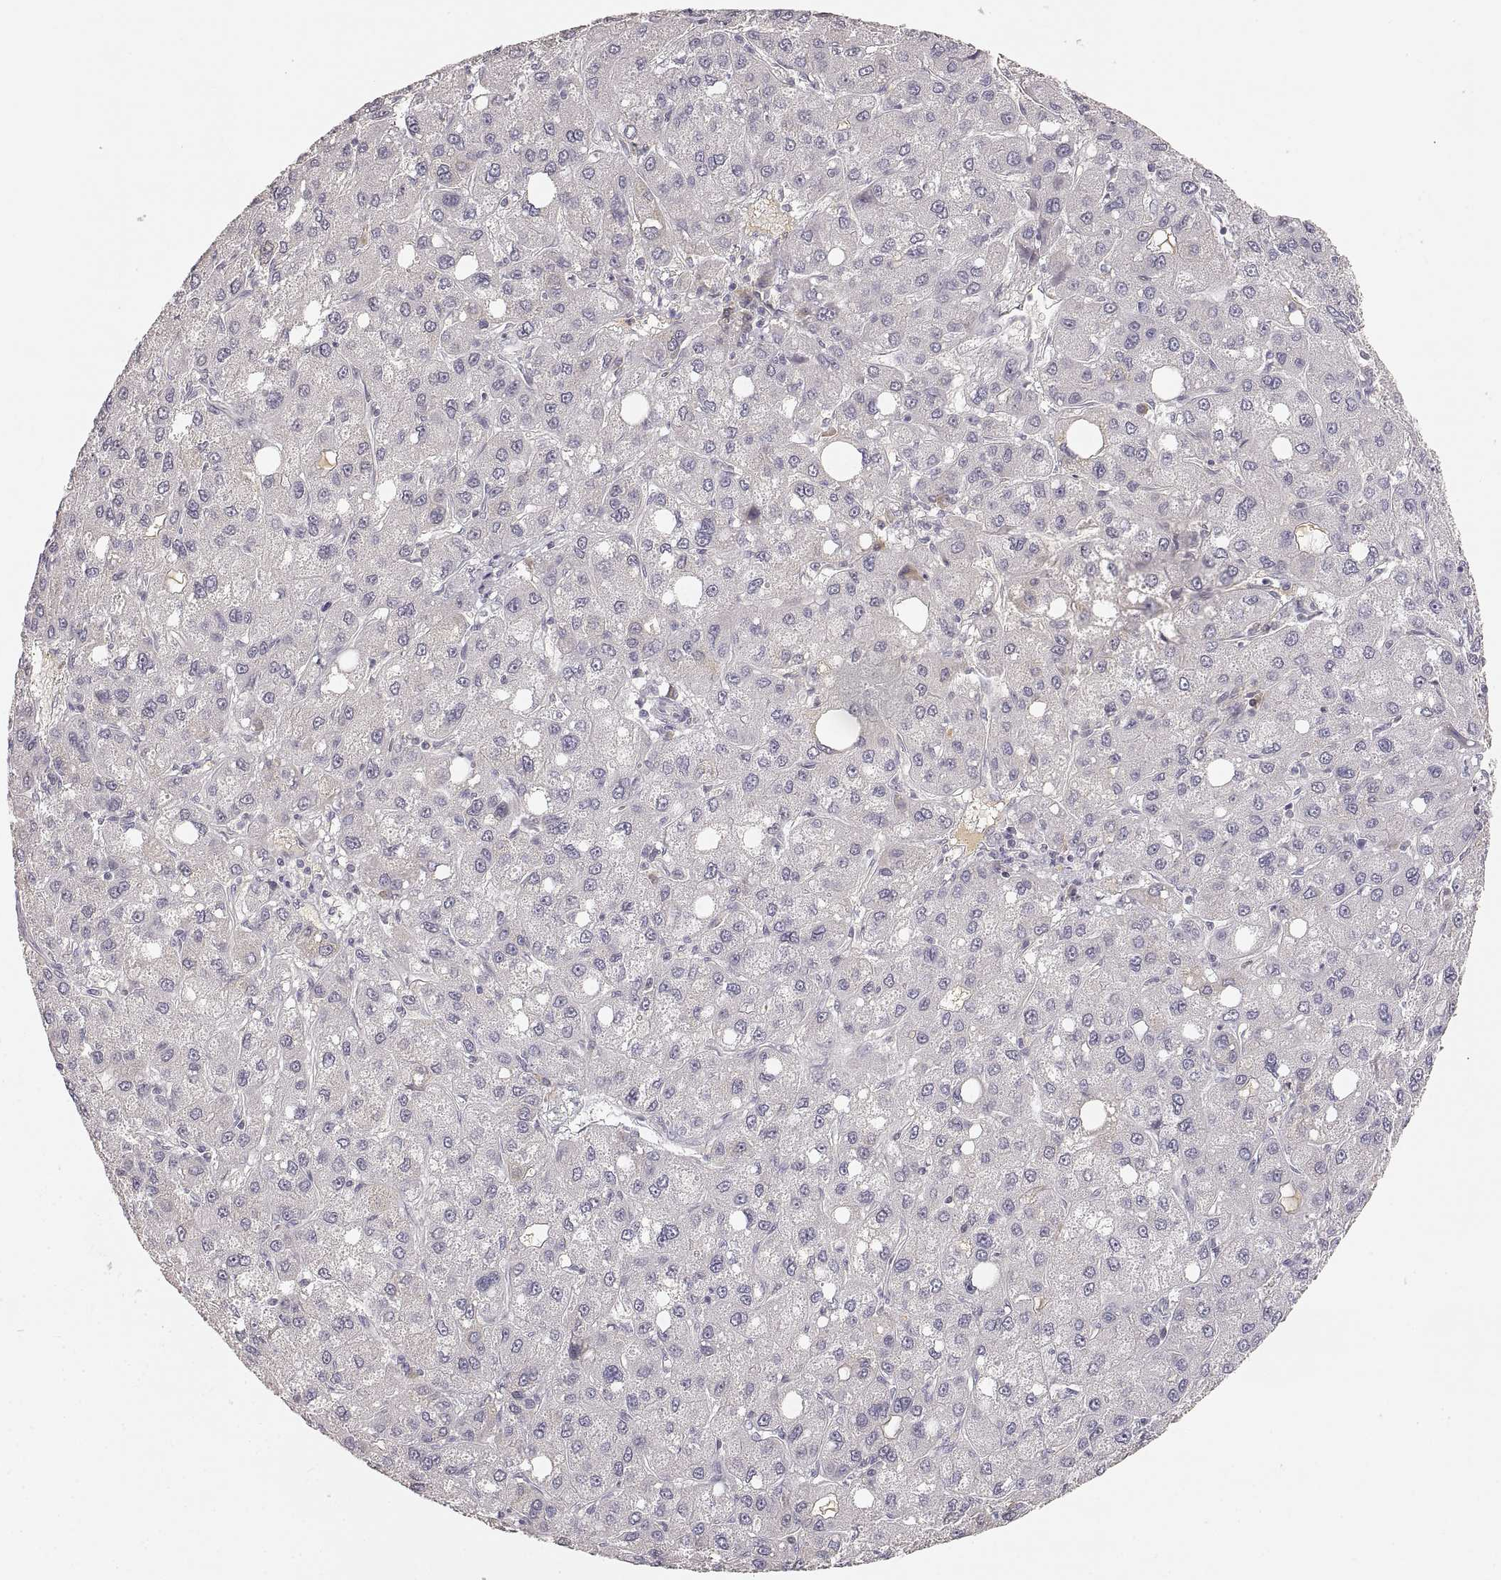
{"staining": {"intensity": "negative", "quantity": "none", "location": "none"}, "tissue": "liver cancer", "cell_type": "Tumor cells", "image_type": "cancer", "snomed": [{"axis": "morphology", "description": "Carcinoma, Hepatocellular, NOS"}, {"axis": "topography", "description": "Liver"}], "caption": "The IHC micrograph has no significant positivity in tumor cells of liver cancer tissue.", "gene": "RUNDC3A", "patient": {"sex": "male", "age": 73}}